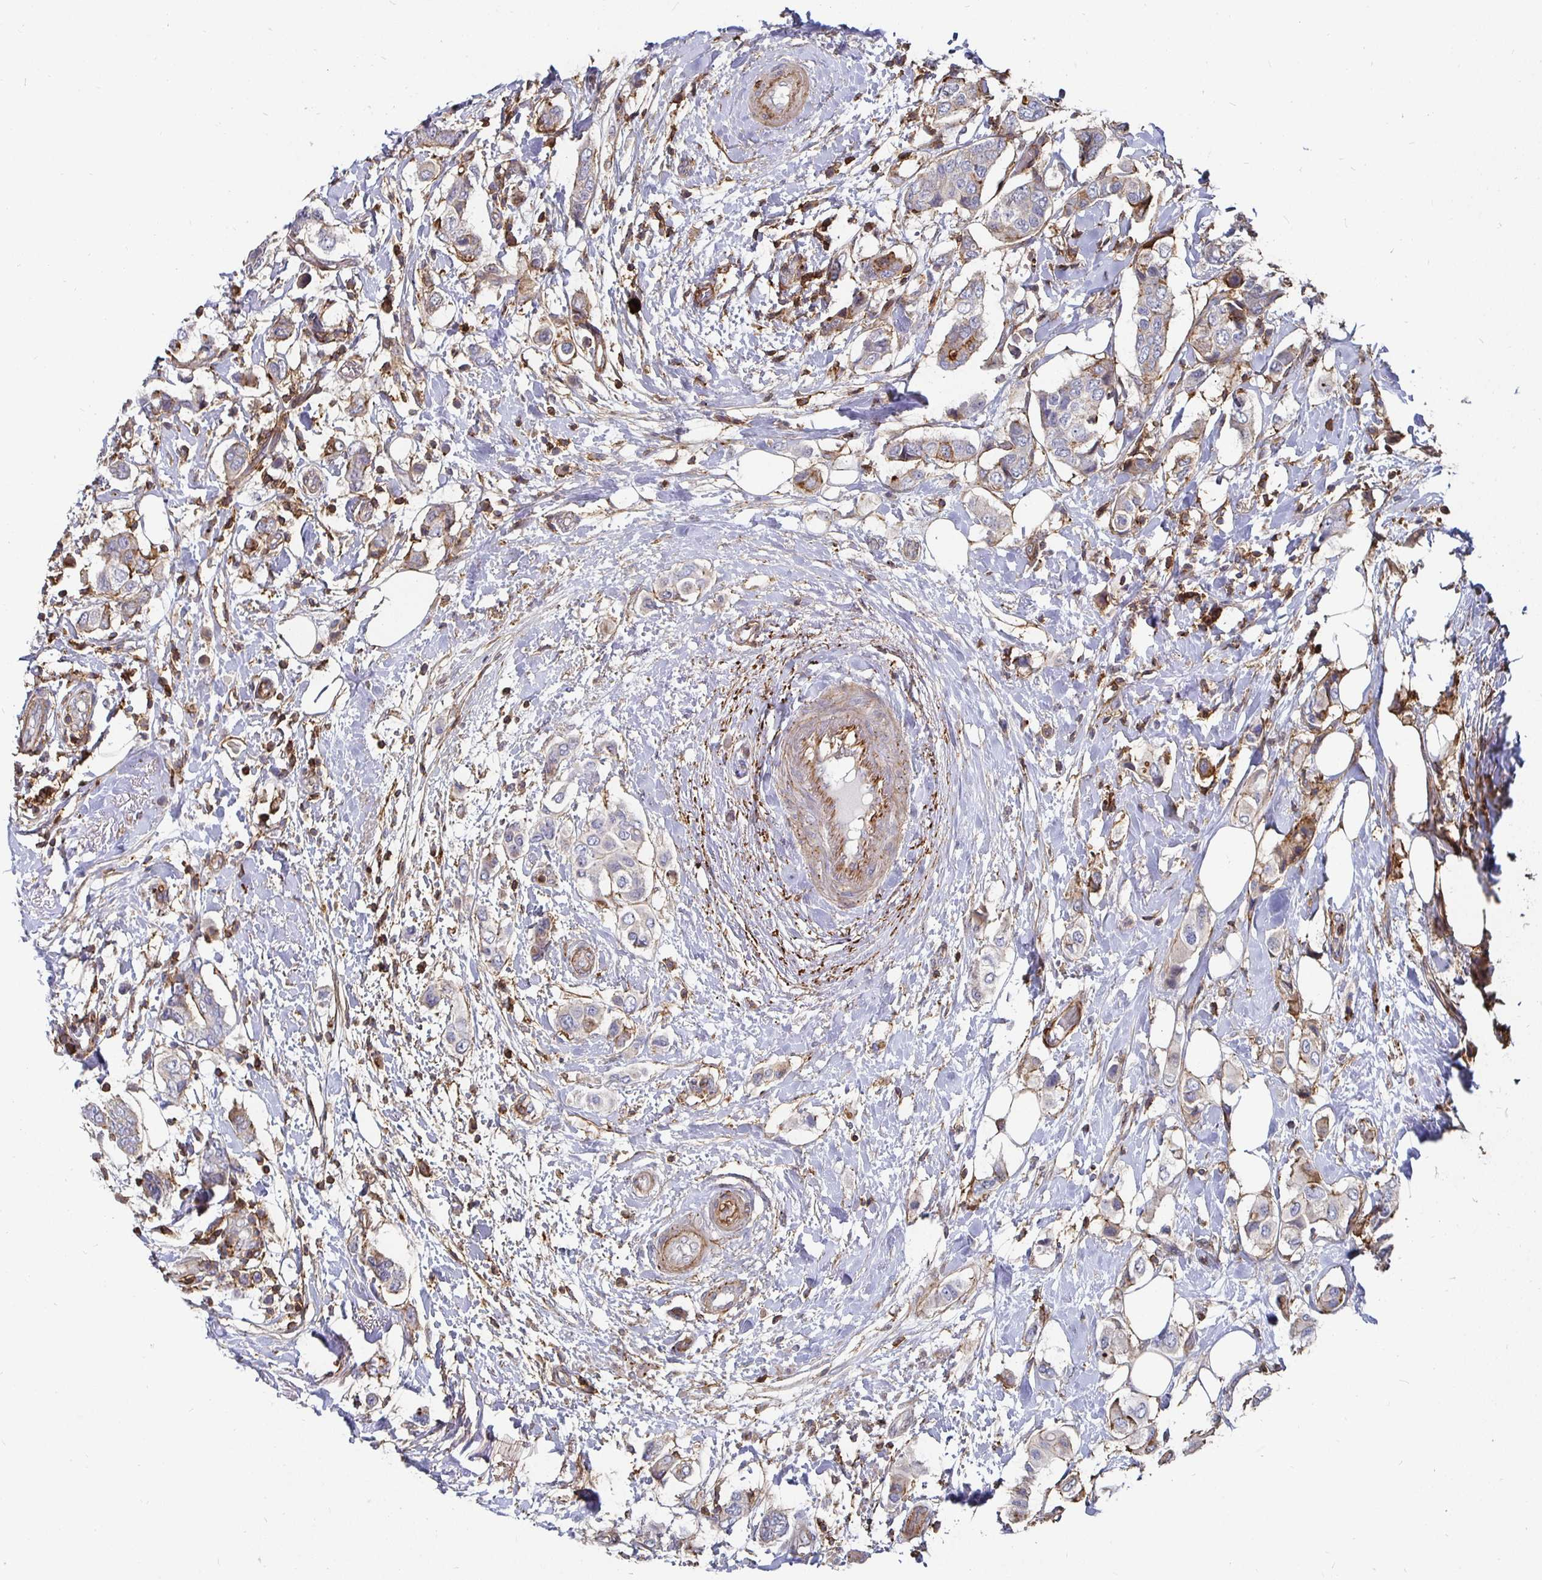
{"staining": {"intensity": "moderate", "quantity": "<25%", "location": "cytoplasmic/membranous"}, "tissue": "breast cancer", "cell_type": "Tumor cells", "image_type": "cancer", "snomed": [{"axis": "morphology", "description": "Lobular carcinoma"}, {"axis": "topography", "description": "Breast"}], "caption": "About <25% of tumor cells in breast cancer (lobular carcinoma) demonstrate moderate cytoplasmic/membranous protein positivity as visualized by brown immunohistochemical staining.", "gene": "GJA4", "patient": {"sex": "female", "age": 51}}